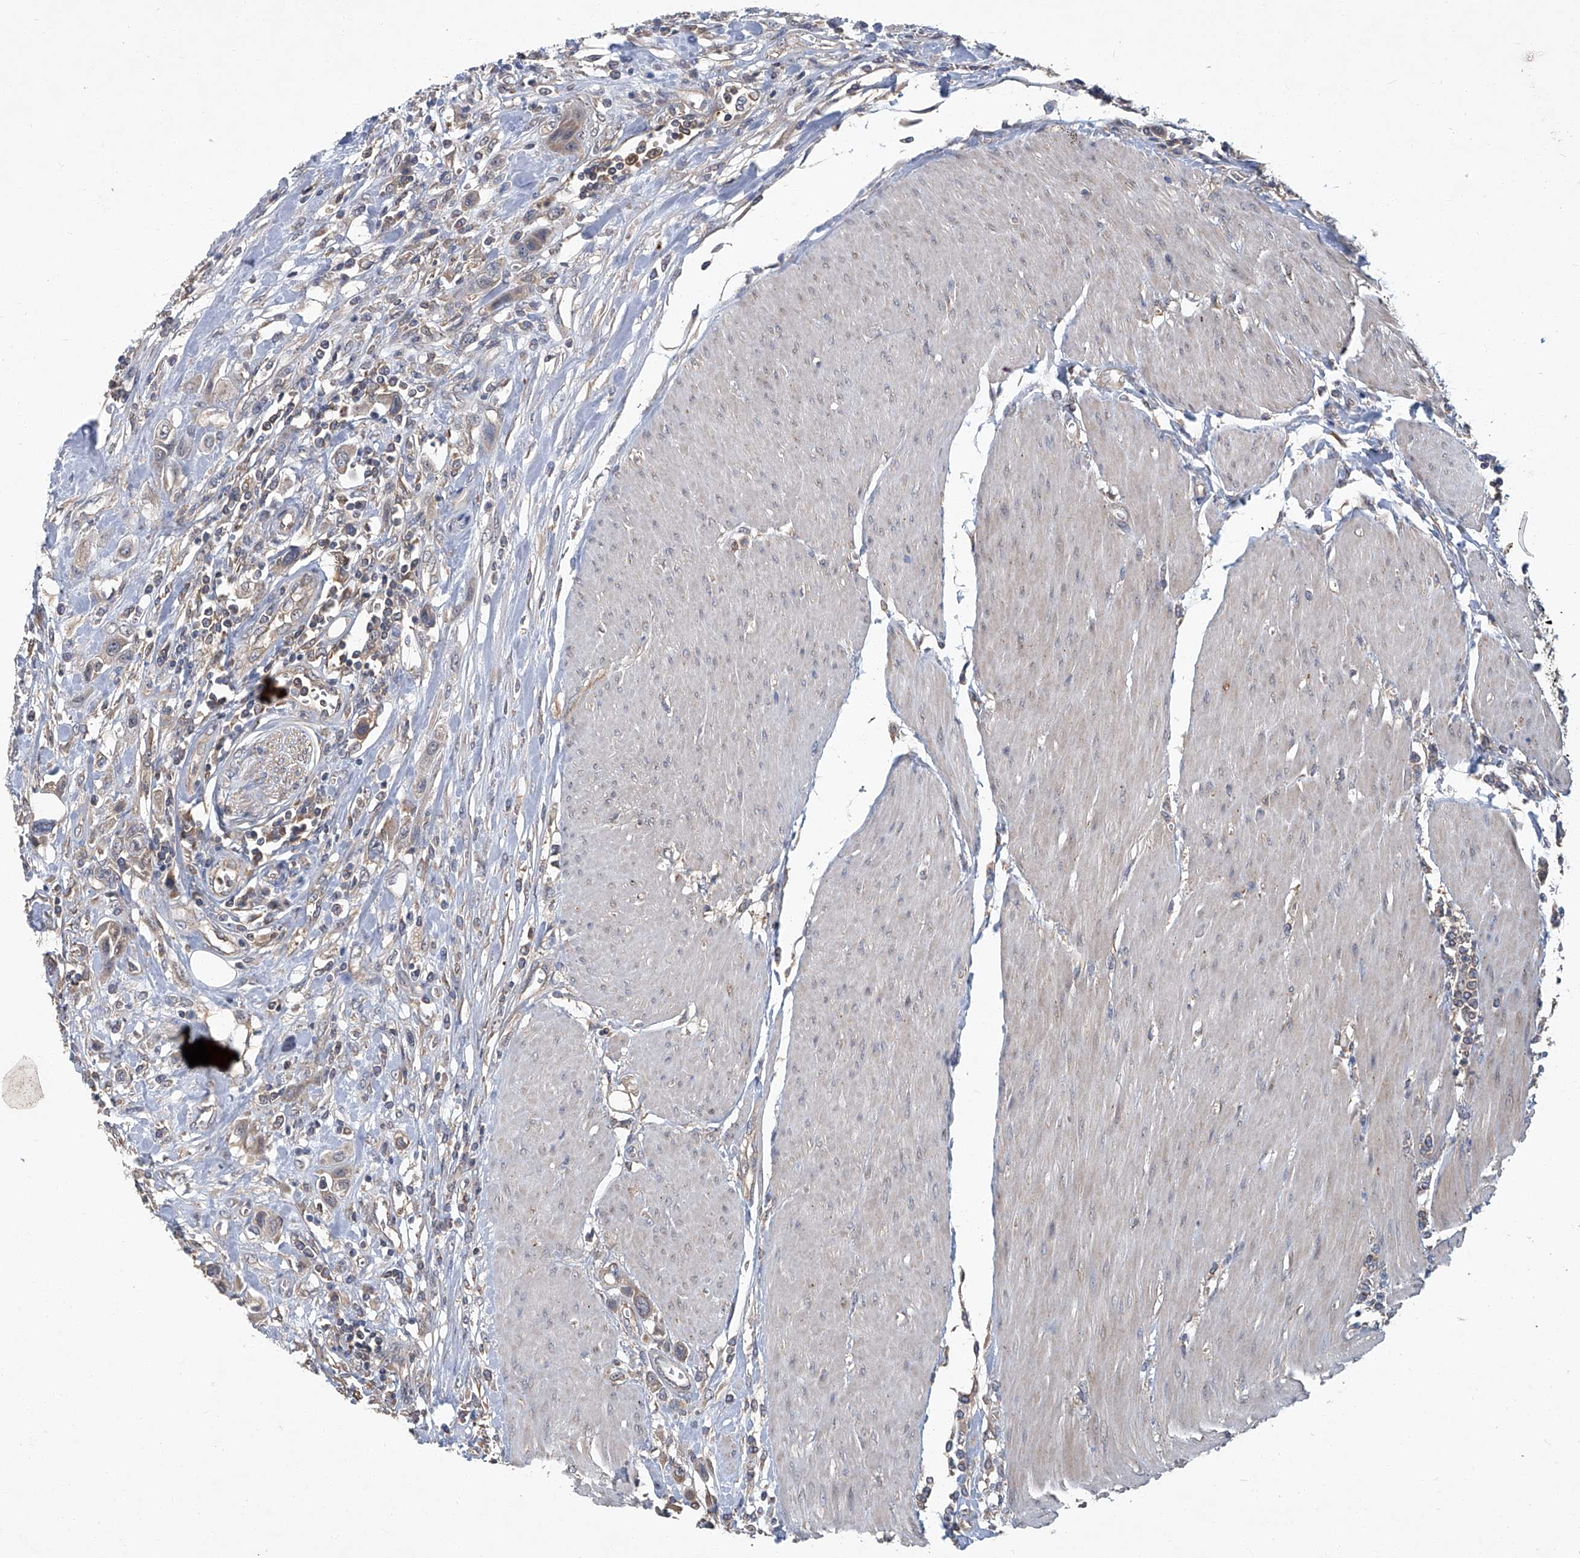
{"staining": {"intensity": "weak", "quantity": "<25%", "location": "cytoplasmic/membranous"}, "tissue": "urothelial cancer", "cell_type": "Tumor cells", "image_type": "cancer", "snomed": [{"axis": "morphology", "description": "Urothelial carcinoma, High grade"}, {"axis": "topography", "description": "Urinary bladder"}], "caption": "Immunohistochemistry (IHC) image of neoplastic tissue: urothelial cancer stained with DAB (3,3'-diaminobenzidine) exhibits no significant protein positivity in tumor cells.", "gene": "ANKRD34A", "patient": {"sex": "male", "age": 50}}